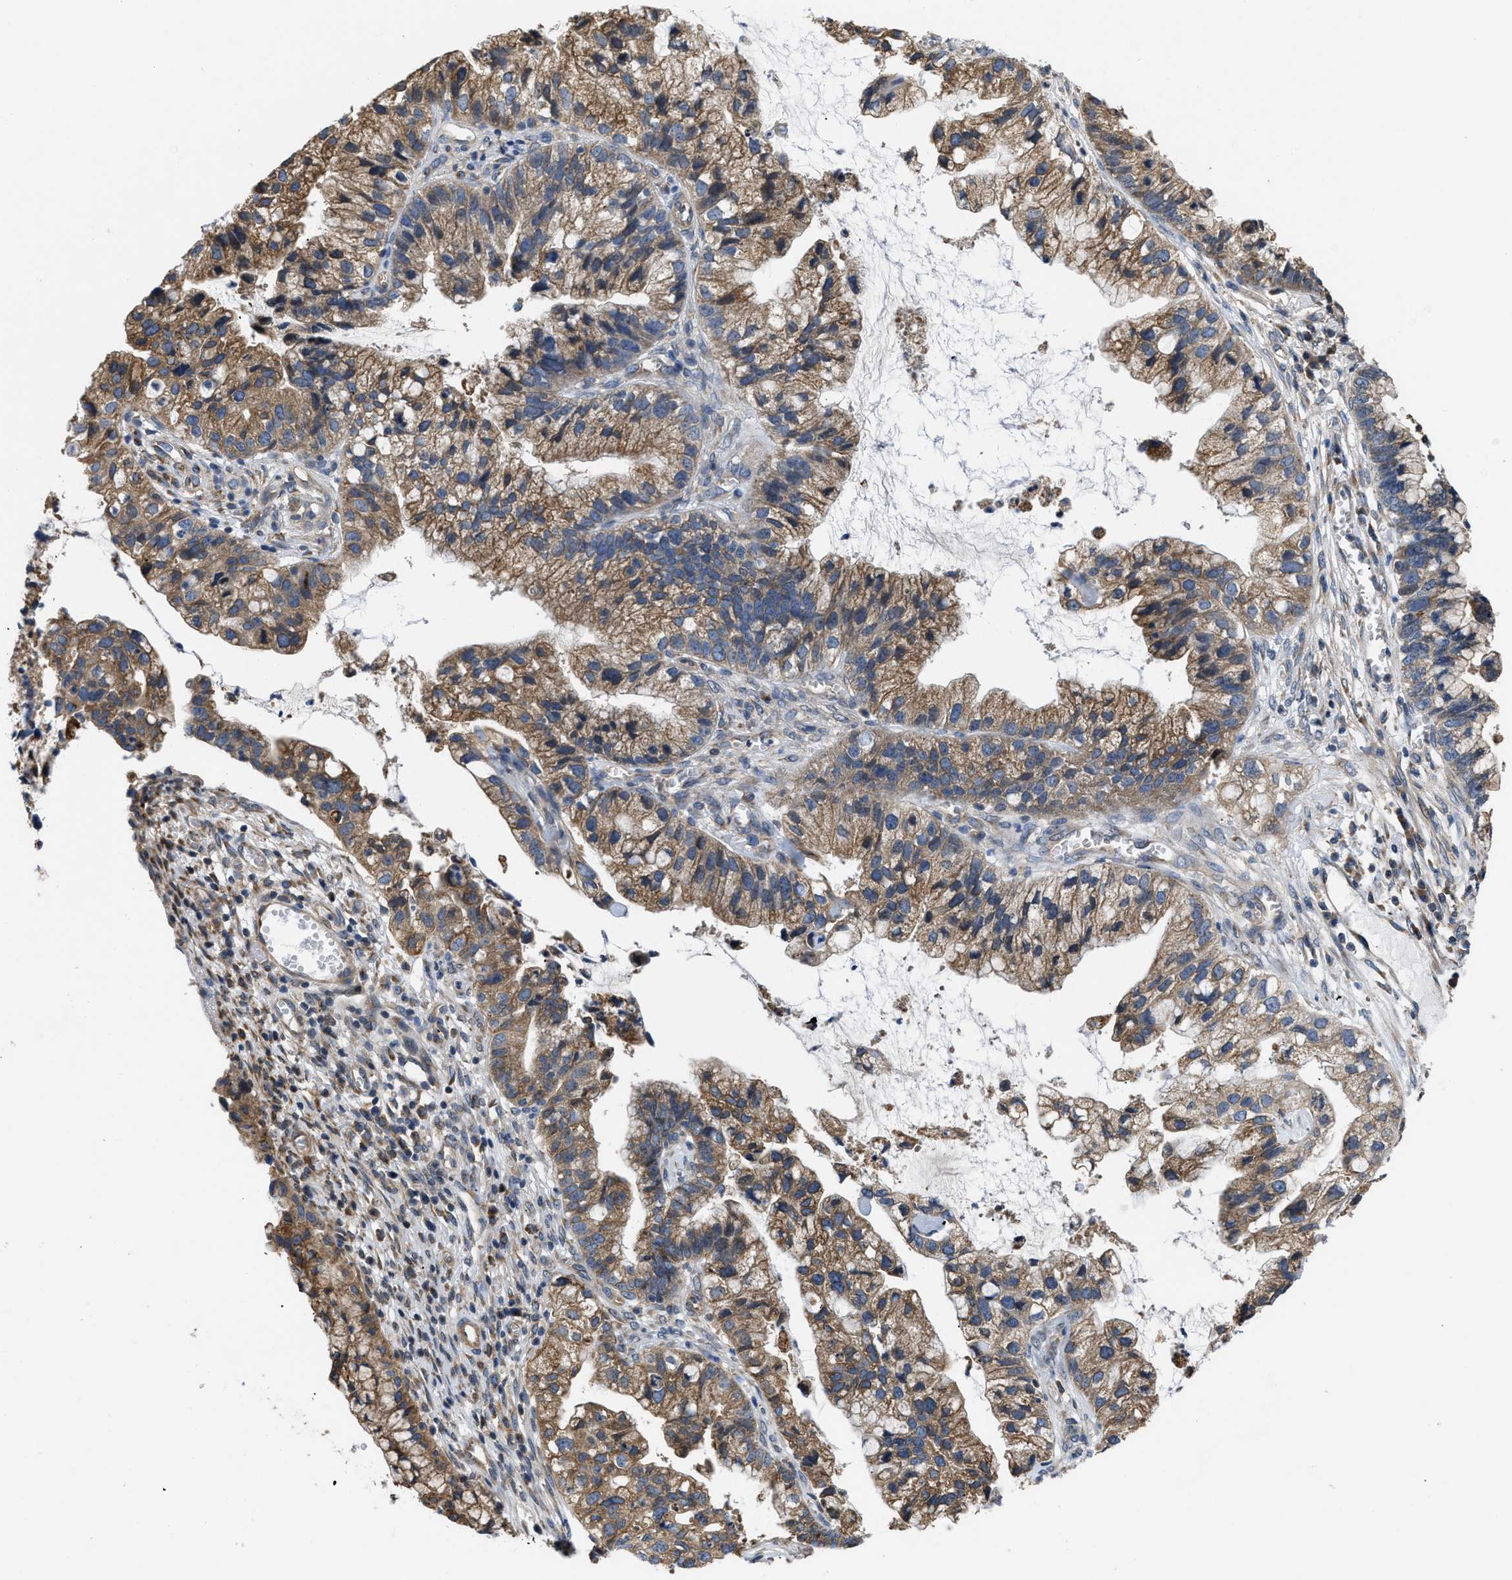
{"staining": {"intensity": "moderate", "quantity": ">75%", "location": "cytoplasmic/membranous"}, "tissue": "cervical cancer", "cell_type": "Tumor cells", "image_type": "cancer", "snomed": [{"axis": "morphology", "description": "Adenocarcinoma, NOS"}, {"axis": "topography", "description": "Cervix"}], "caption": "The photomicrograph displays immunohistochemical staining of cervical cancer (adenocarcinoma). There is moderate cytoplasmic/membranous positivity is present in about >75% of tumor cells.", "gene": "CEP128", "patient": {"sex": "female", "age": 44}}